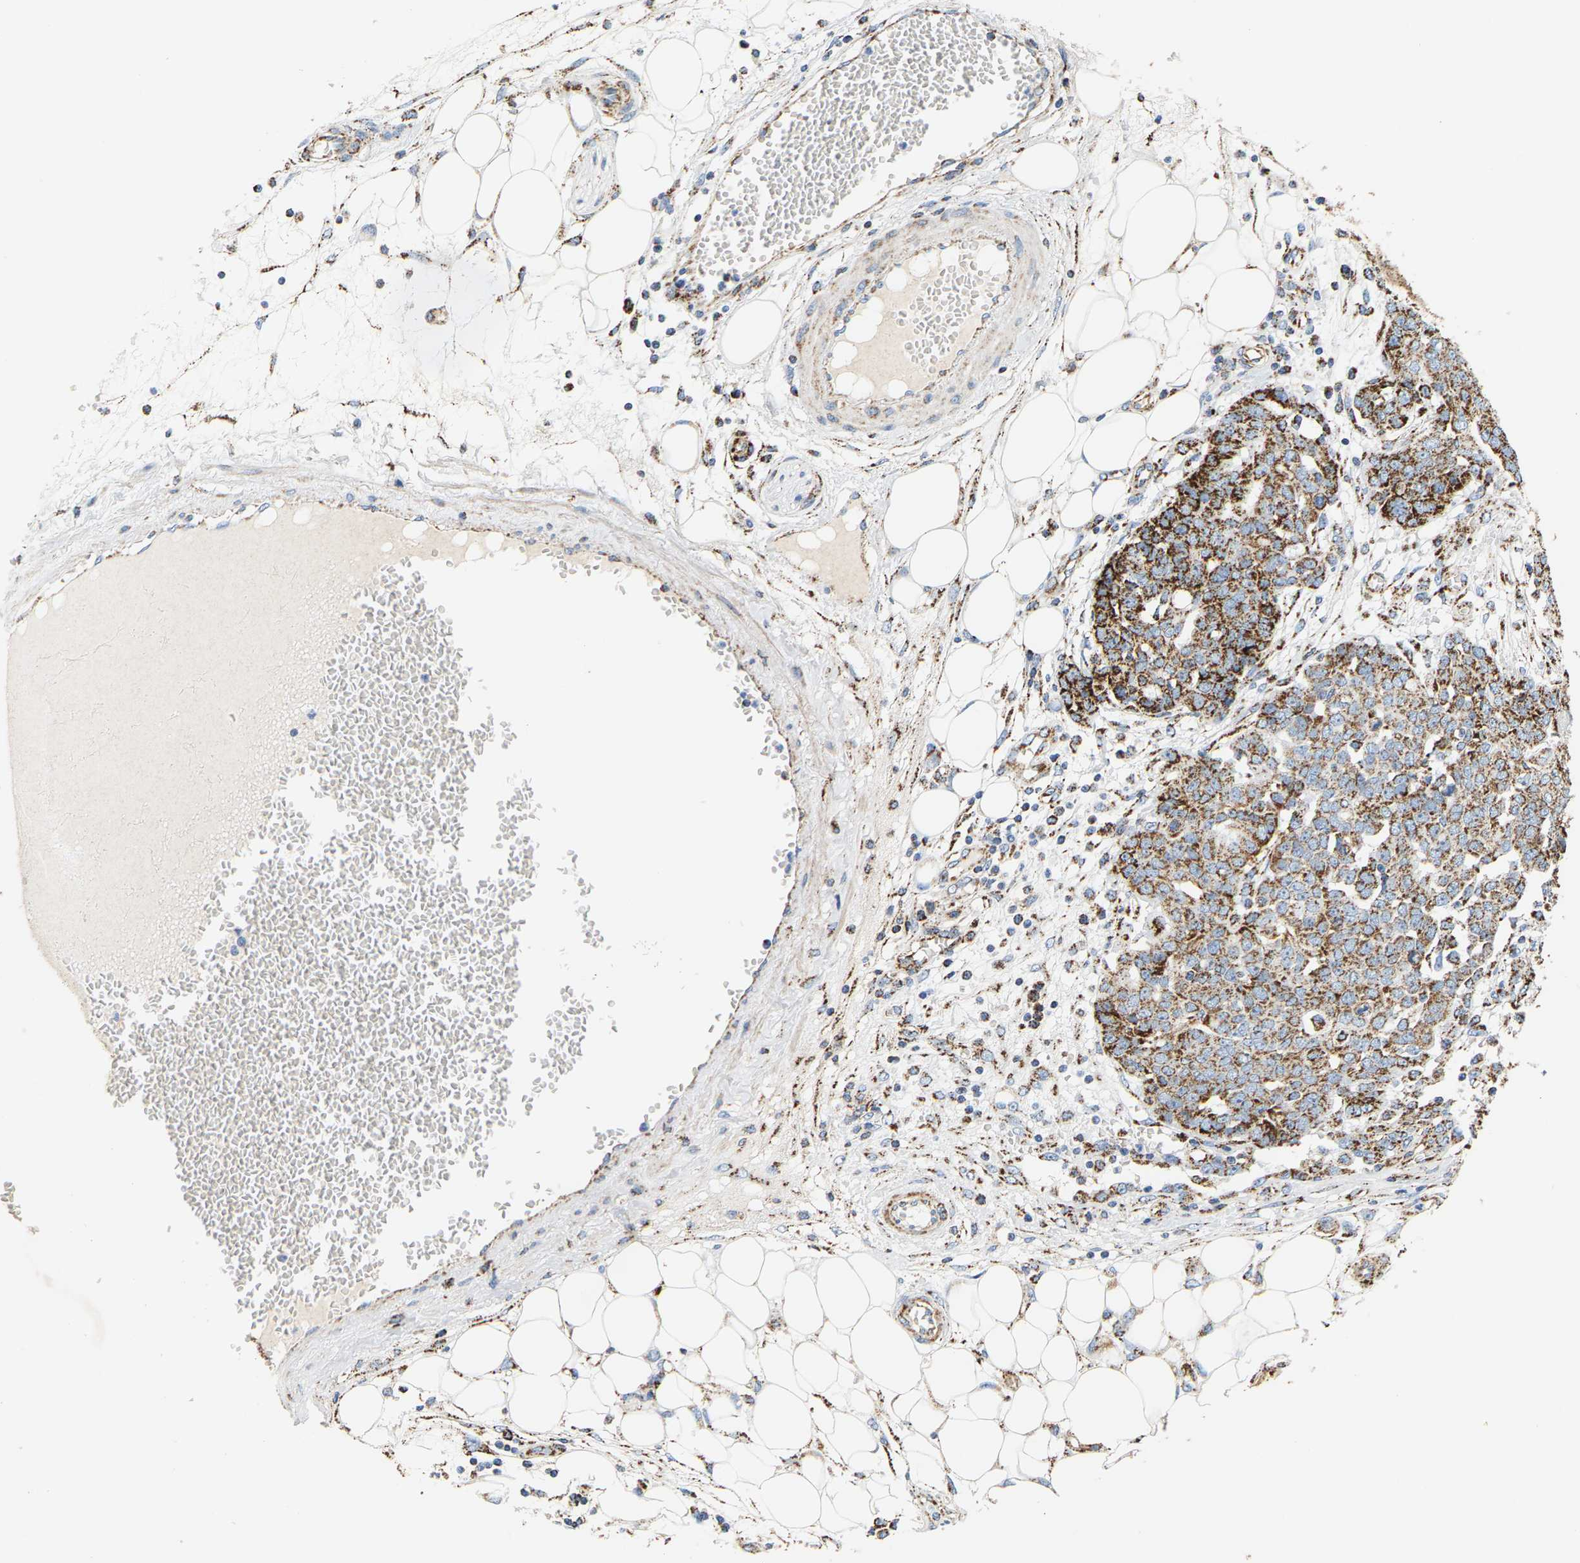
{"staining": {"intensity": "strong", "quantity": ">75%", "location": "cytoplasmic/membranous"}, "tissue": "ovarian cancer", "cell_type": "Tumor cells", "image_type": "cancer", "snomed": [{"axis": "morphology", "description": "Cystadenocarcinoma, serous, NOS"}, {"axis": "topography", "description": "Soft tissue"}, {"axis": "topography", "description": "Ovary"}], "caption": "Brown immunohistochemical staining in serous cystadenocarcinoma (ovarian) shows strong cytoplasmic/membranous expression in approximately >75% of tumor cells.", "gene": "SHMT2", "patient": {"sex": "female", "age": 57}}